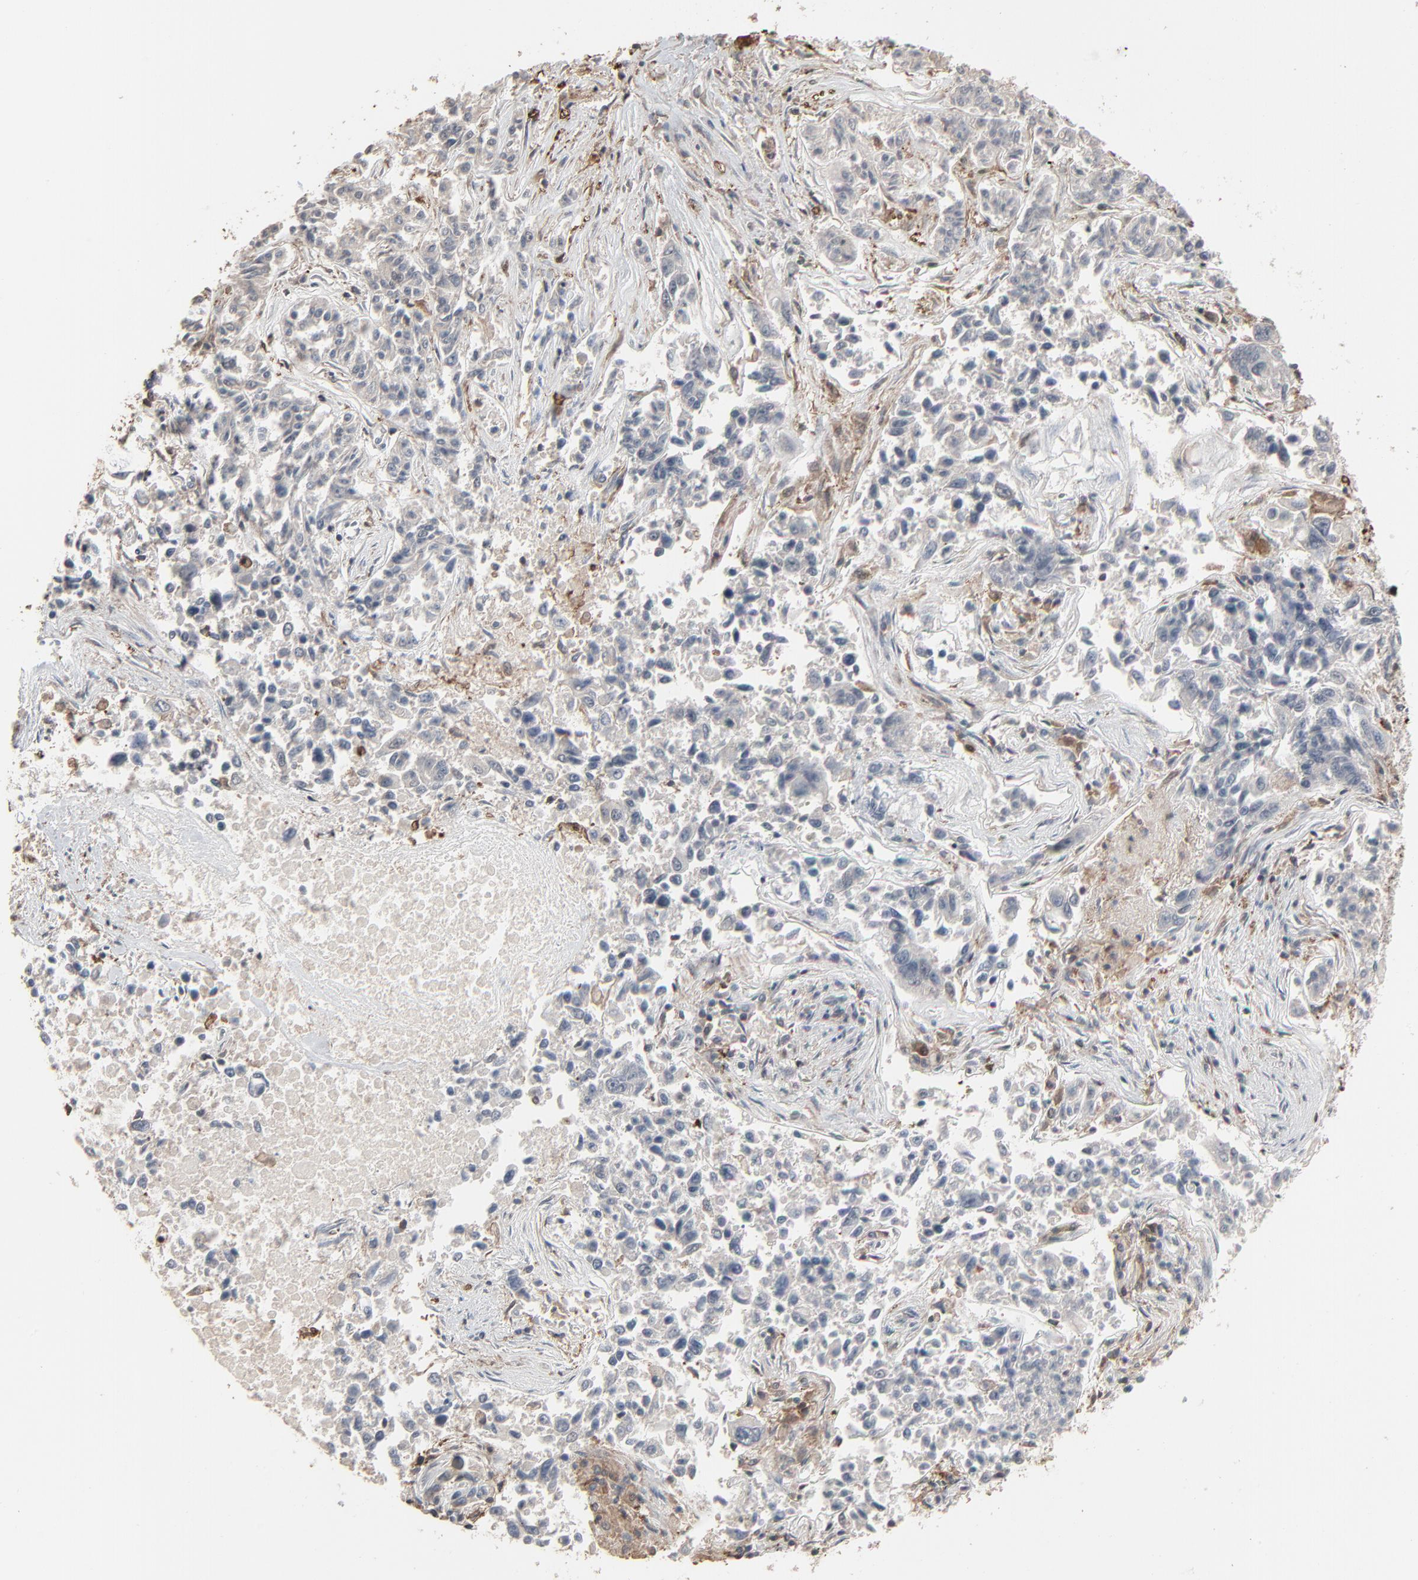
{"staining": {"intensity": "negative", "quantity": "none", "location": "none"}, "tissue": "lung cancer", "cell_type": "Tumor cells", "image_type": "cancer", "snomed": [{"axis": "morphology", "description": "Adenocarcinoma, NOS"}, {"axis": "topography", "description": "Lung"}], "caption": "Lung cancer (adenocarcinoma) was stained to show a protein in brown. There is no significant positivity in tumor cells.", "gene": "DOCK8", "patient": {"sex": "male", "age": 84}}